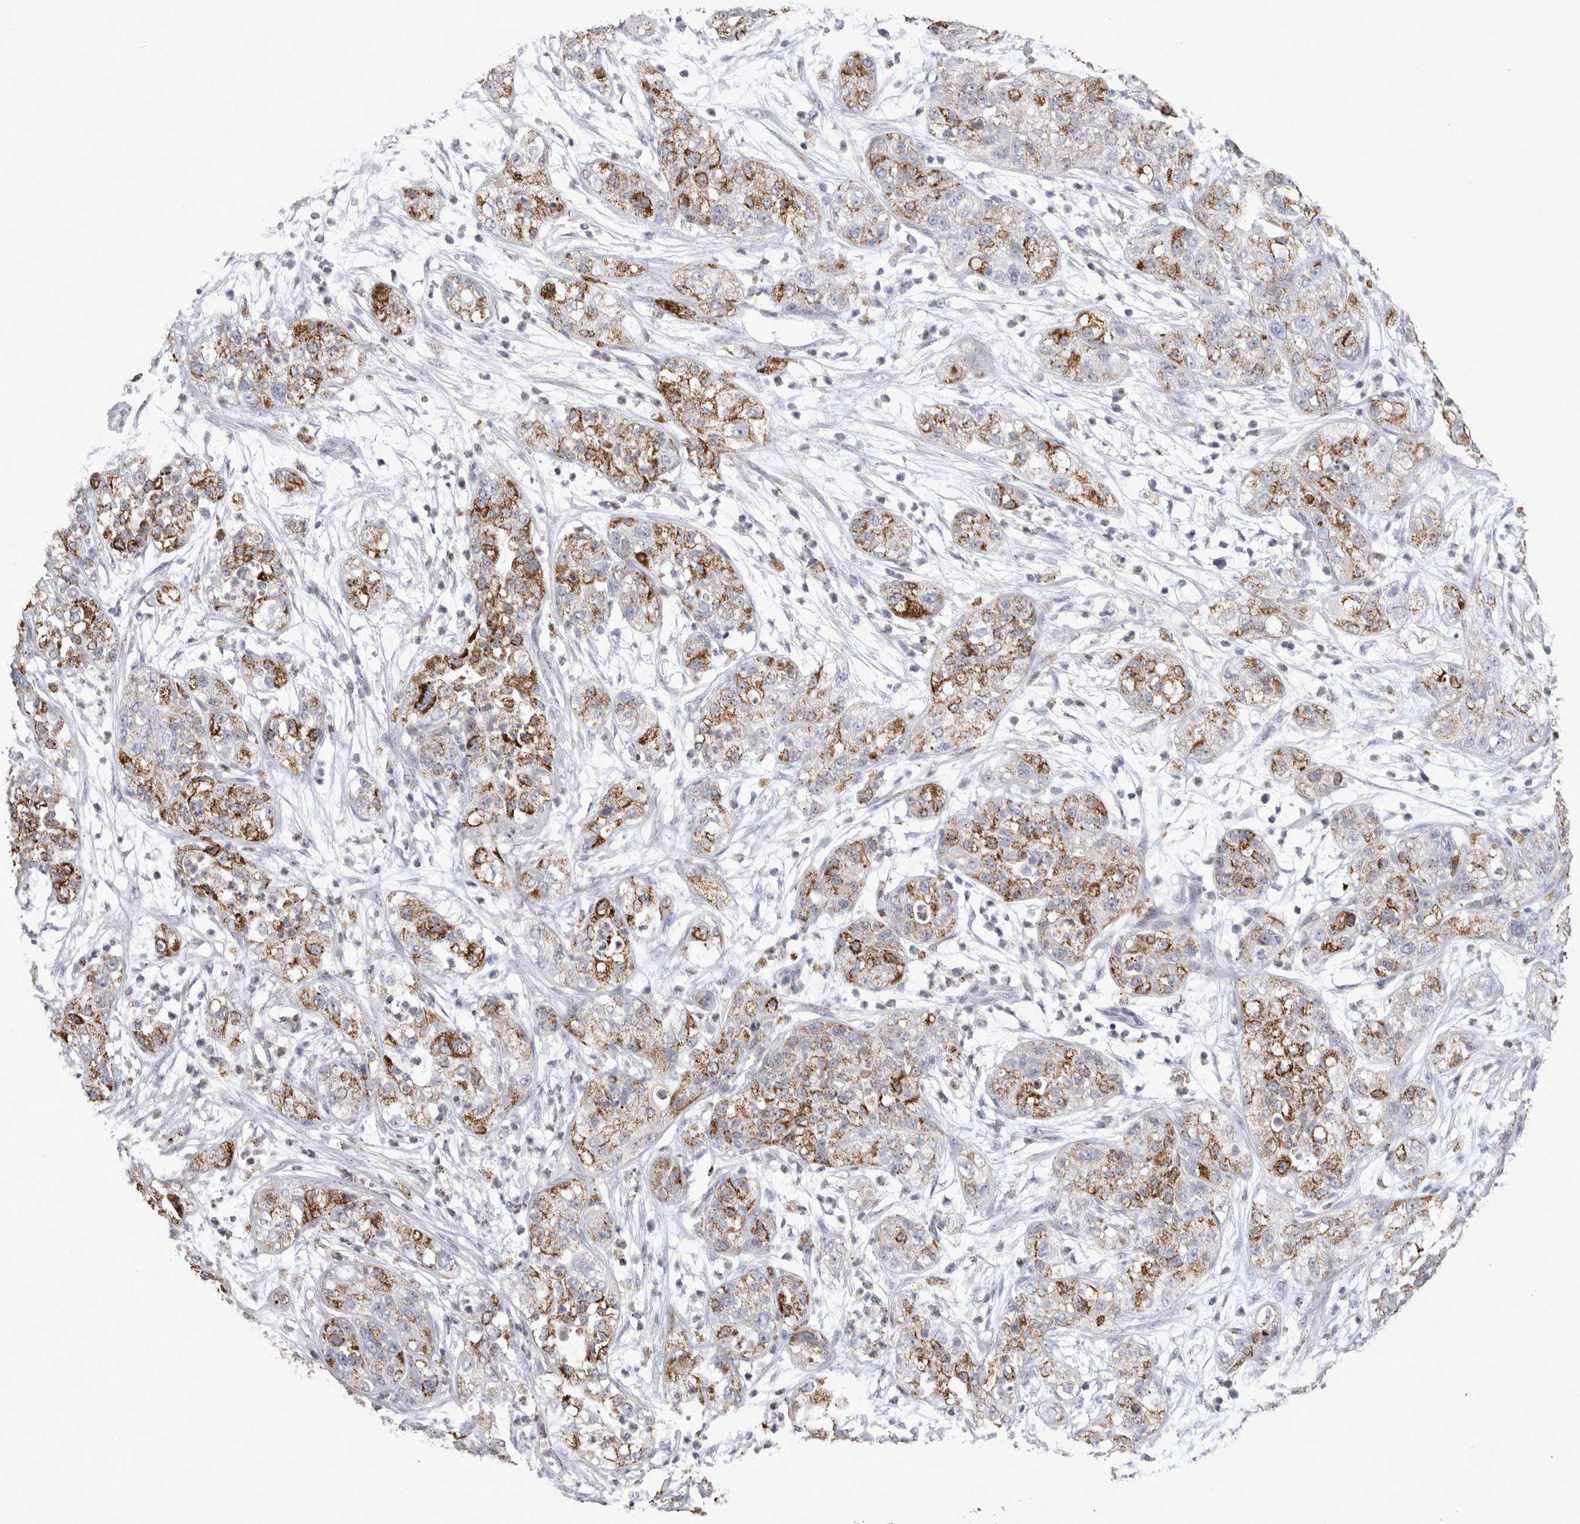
{"staining": {"intensity": "moderate", "quantity": ">75%", "location": "cytoplasmic/membranous"}, "tissue": "pancreatic cancer", "cell_type": "Tumor cells", "image_type": "cancer", "snomed": [{"axis": "morphology", "description": "Adenocarcinoma, NOS"}, {"axis": "topography", "description": "Pancreas"}], "caption": "Pancreatic cancer tissue demonstrates moderate cytoplasmic/membranous positivity in about >75% of tumor cells The staining was performed using DAB (3,3'-diaminobenzidine) to visualize the protein expression in brown, while the nuclei were stained in blue with hematoxylin (Magnification: 20x).", "gene": "DKK3", "patient": {"sex": "female", "age": 78}}